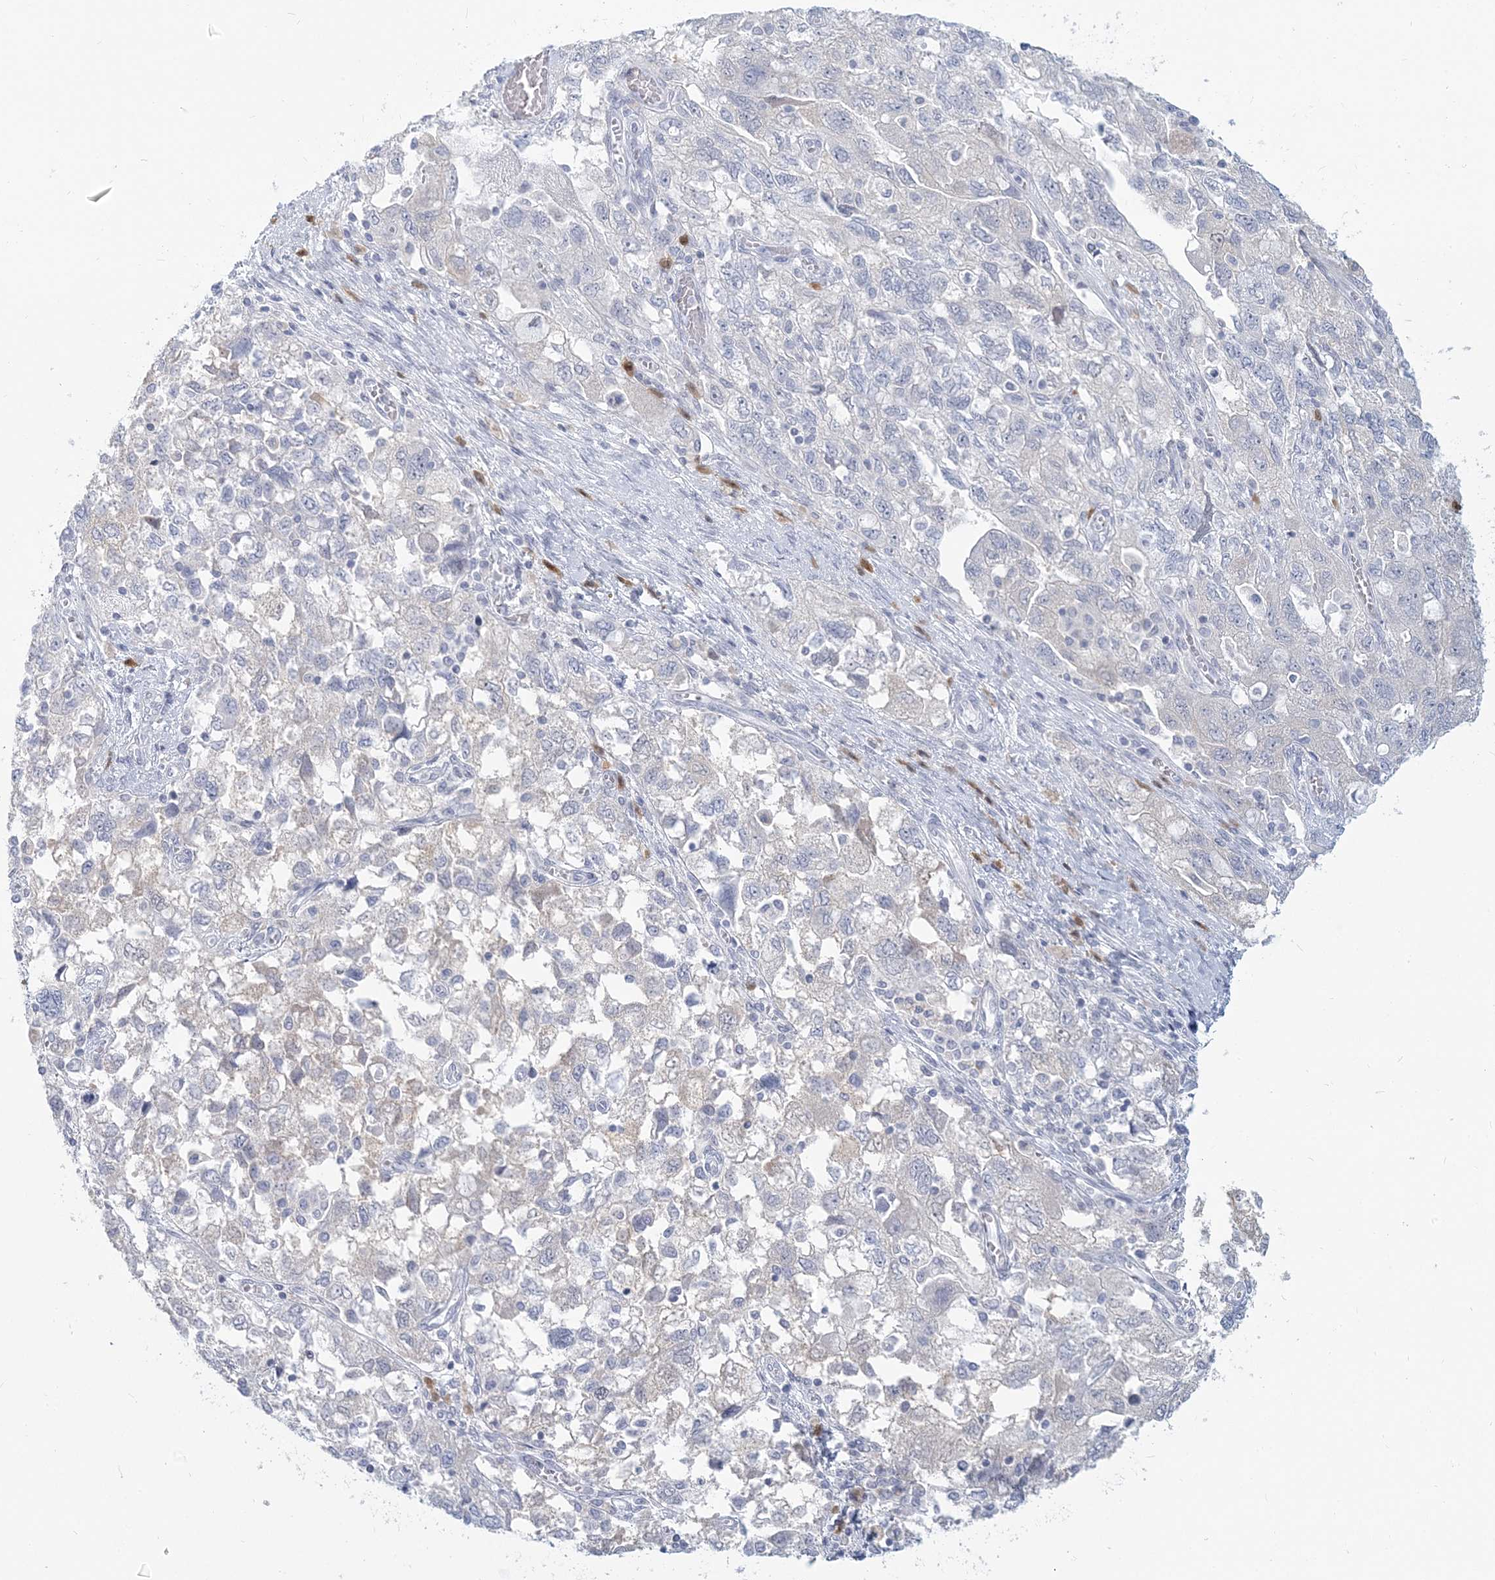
{"staining": {"intensity": "negative", "quantity": "none", "location": "none"}, "tissue": "ovarian cancer", "cell_type": "Tumor cells", "image_type": "cancer", "snomed": [{"axis": "morphology", "description": "Carcinoma, NOS"}, {"axis": "morphology", "description": "Cystadenocarcinoma, serous, NOS"}, {"axis": "topography", "description": "Ovary"}], "caption": "This is an immunohistochemistry (IHC) micrograph of carcinoma (ovarian). There is no positivity in tumor cells.", "gene": "GMPPA", "patient": {"sex": "female", "age": 69}}